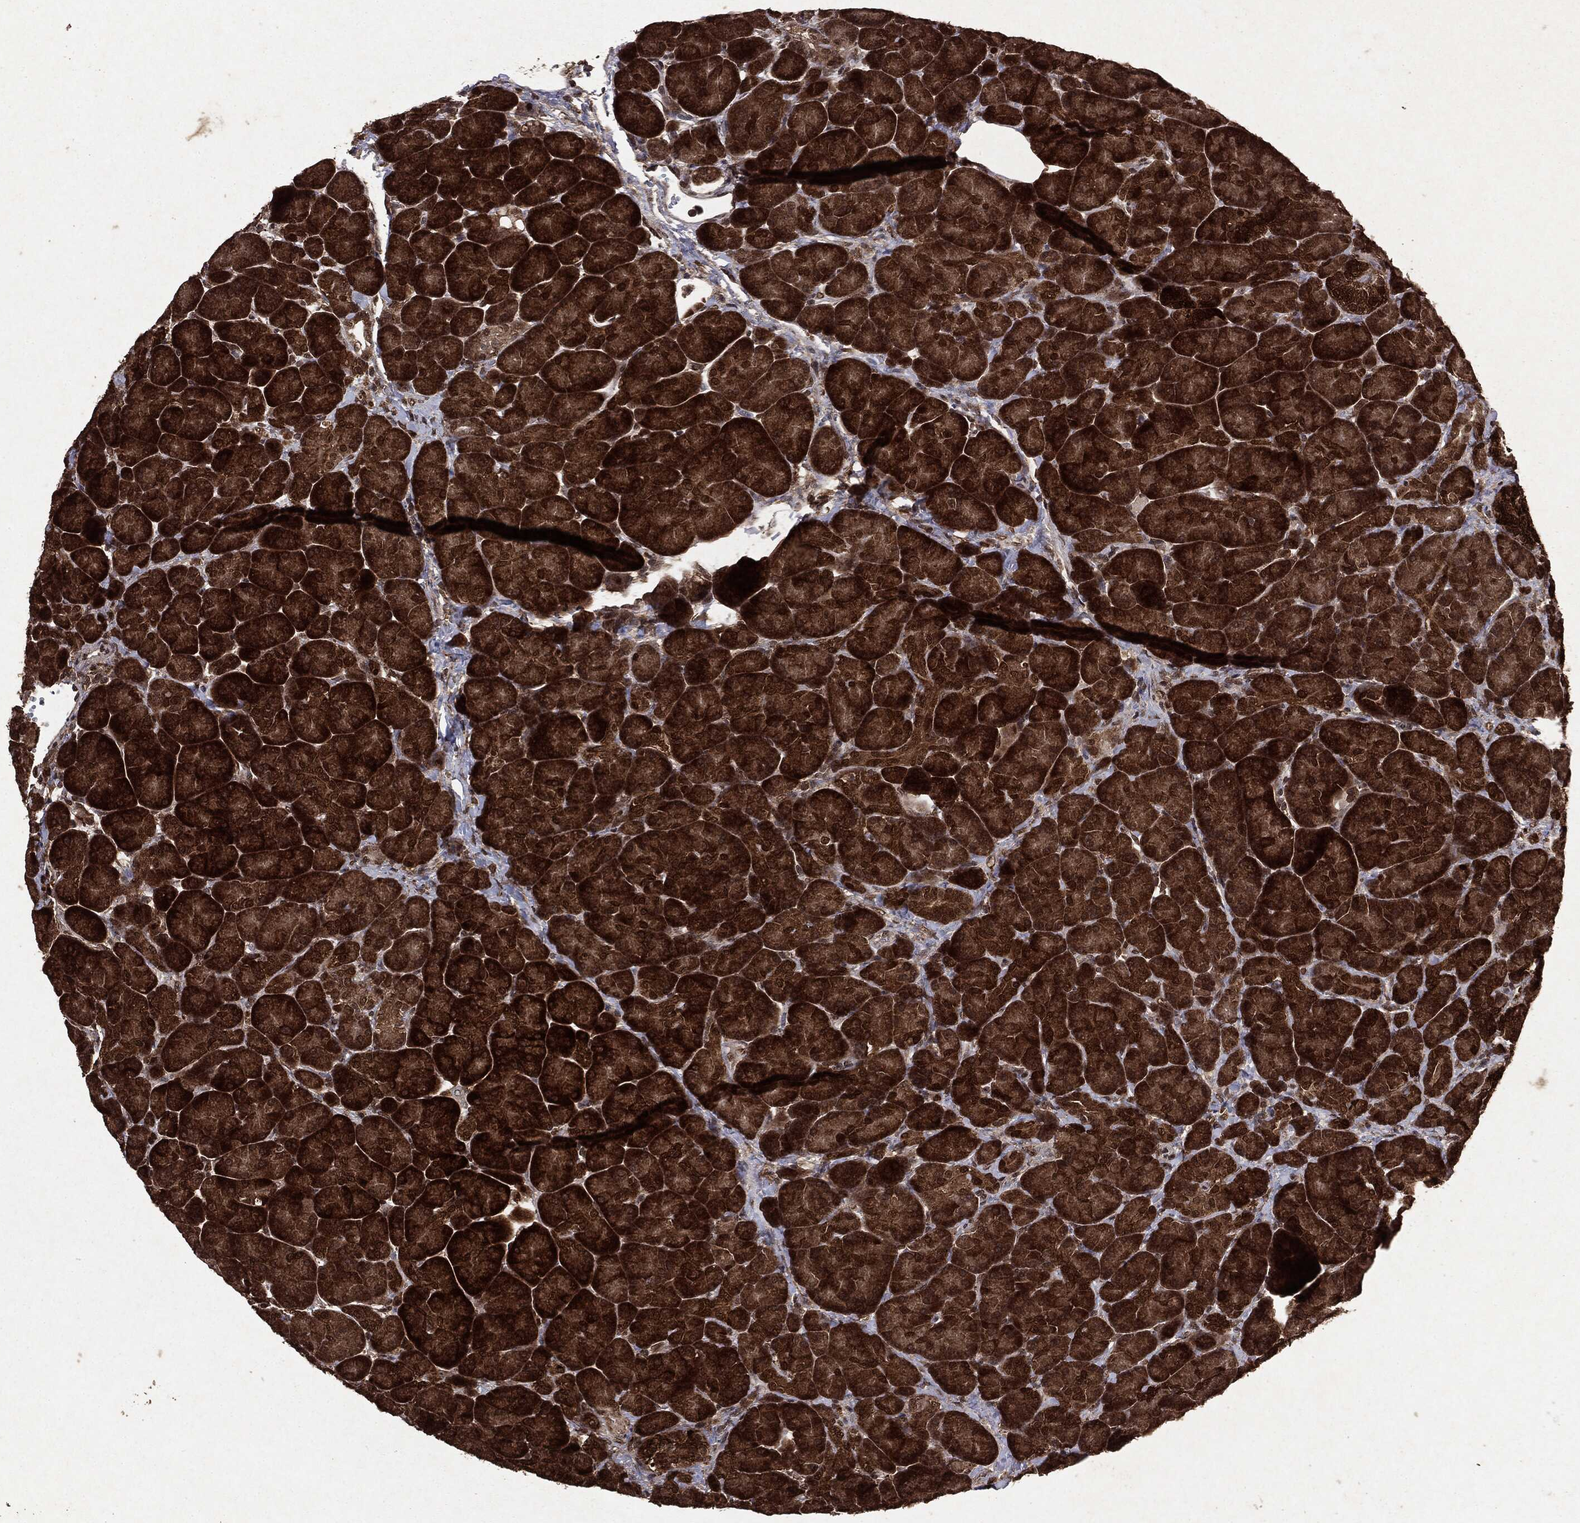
{"staining": {"intensity": "strong", "quantity": ">75%", "location": "cytoplasmic/membranous"}, "tissue": "pancreas", "cell_type": "Exocrine glandular cells", "image_type": "normal", "snomed": [{"axis": "morphology", "description": "Normal tissue, NOS"}, {"axis": "topography", "description": "Pancreas"}], "caption": "Human pancreas stained with a brown dye shows strong cytoplasmic/membranous positive expression in about >75% of exocrine glandular cells.", "gene": "PEBP1", "patient": {"sex": "female", "age": 63}}